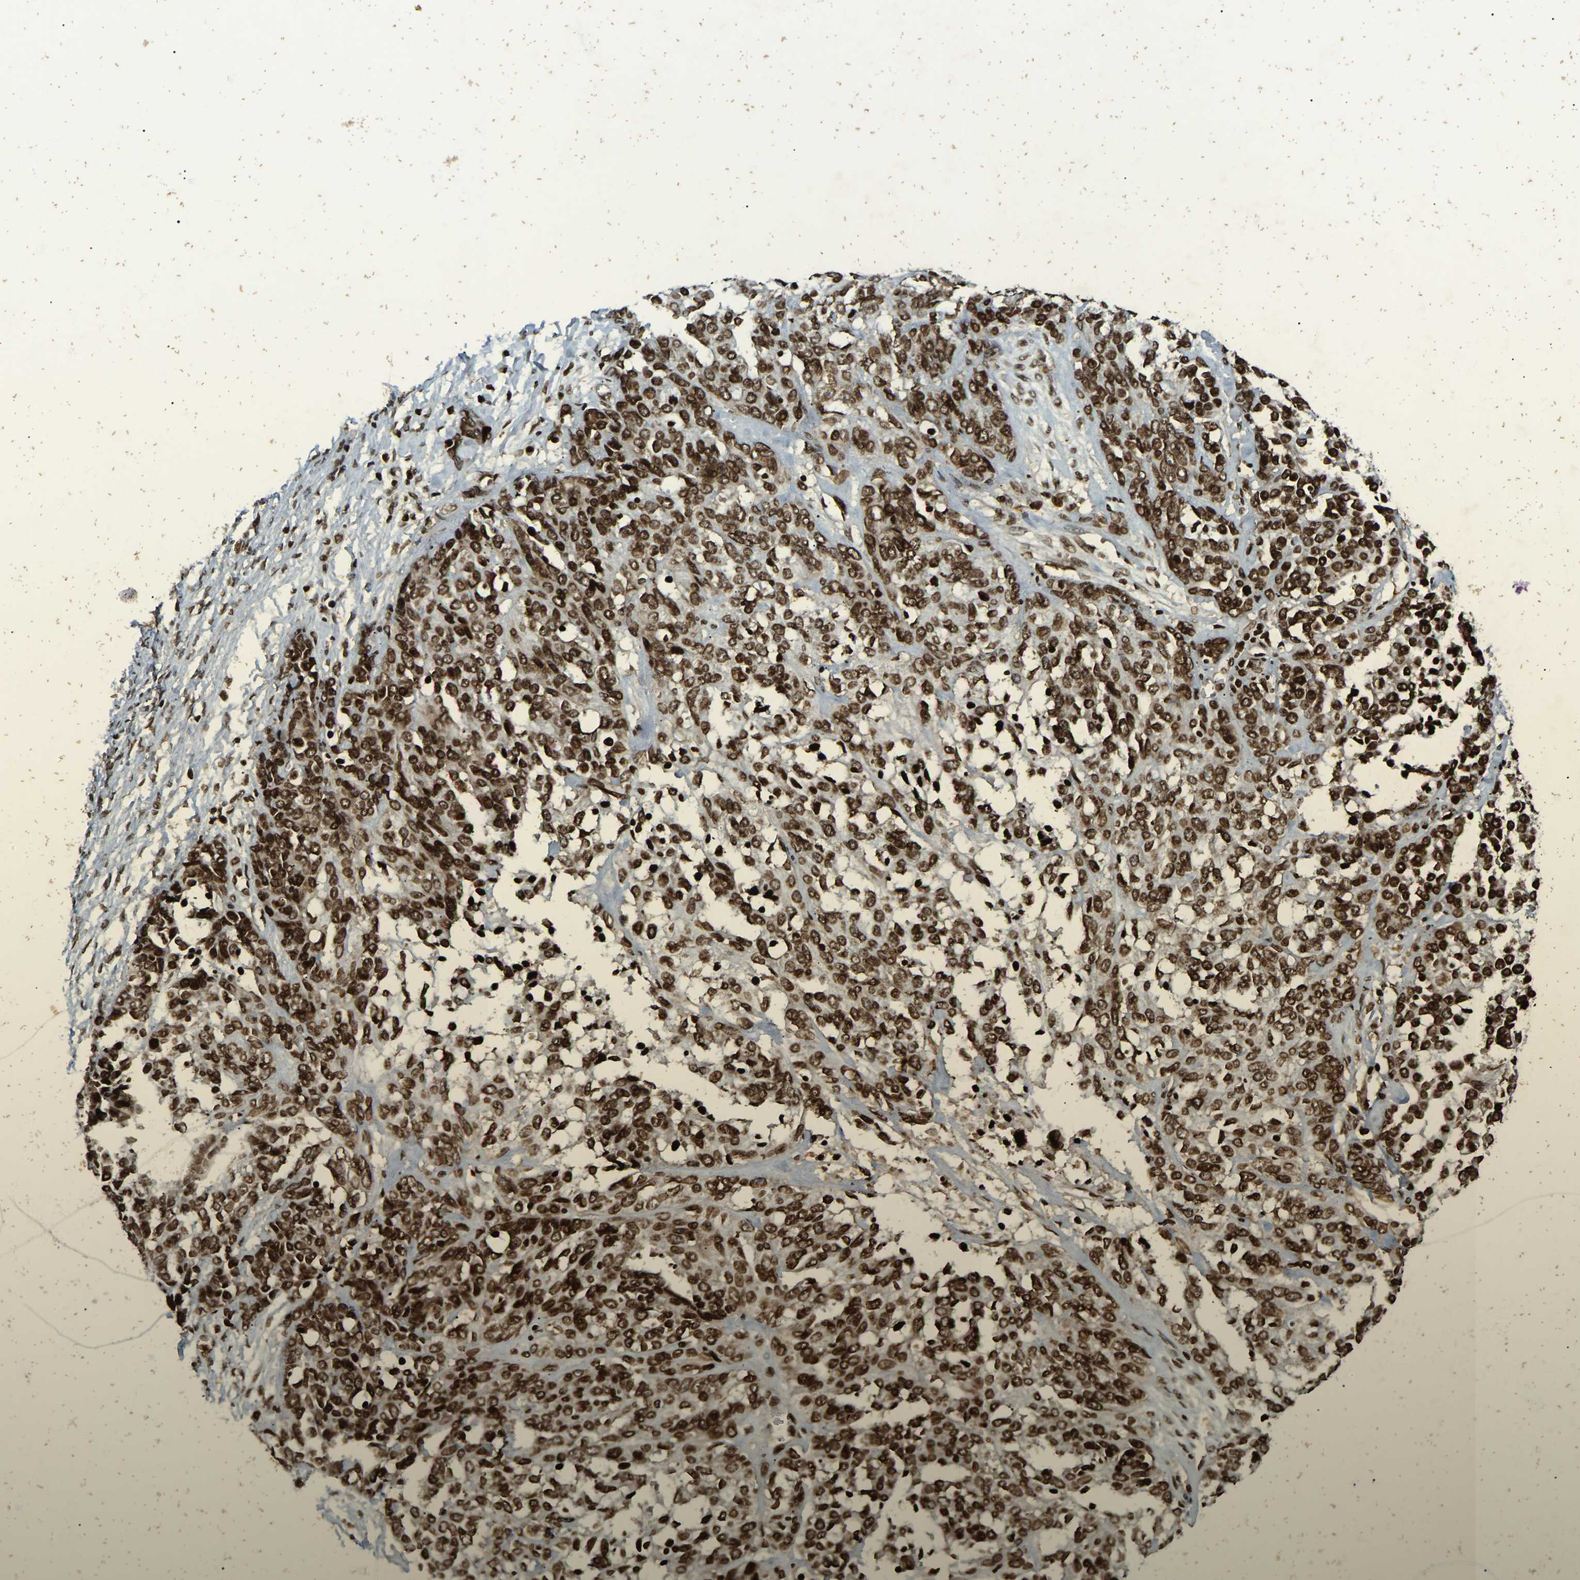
{"staining": {"intensity": "strong", "quantity": ">75%", "location": "nuclear"}, "tissue": "ovarian cancer", "cell_type": "Tumor cells", "image_type": "cancer", "snomed": [{"axis": "morphology", "description": "Cystadenocarcinoma, serous, NOS"}, {"axis": "topography", "description": "Ovary"}], "caption": "Ovarian cancer (serous cystadenocarcinoma) tissue reveals strong nuclear staining in about >75% of tumor cells", "gene": "LRRC61", "patient": {"sex": "female", "age": 44}}